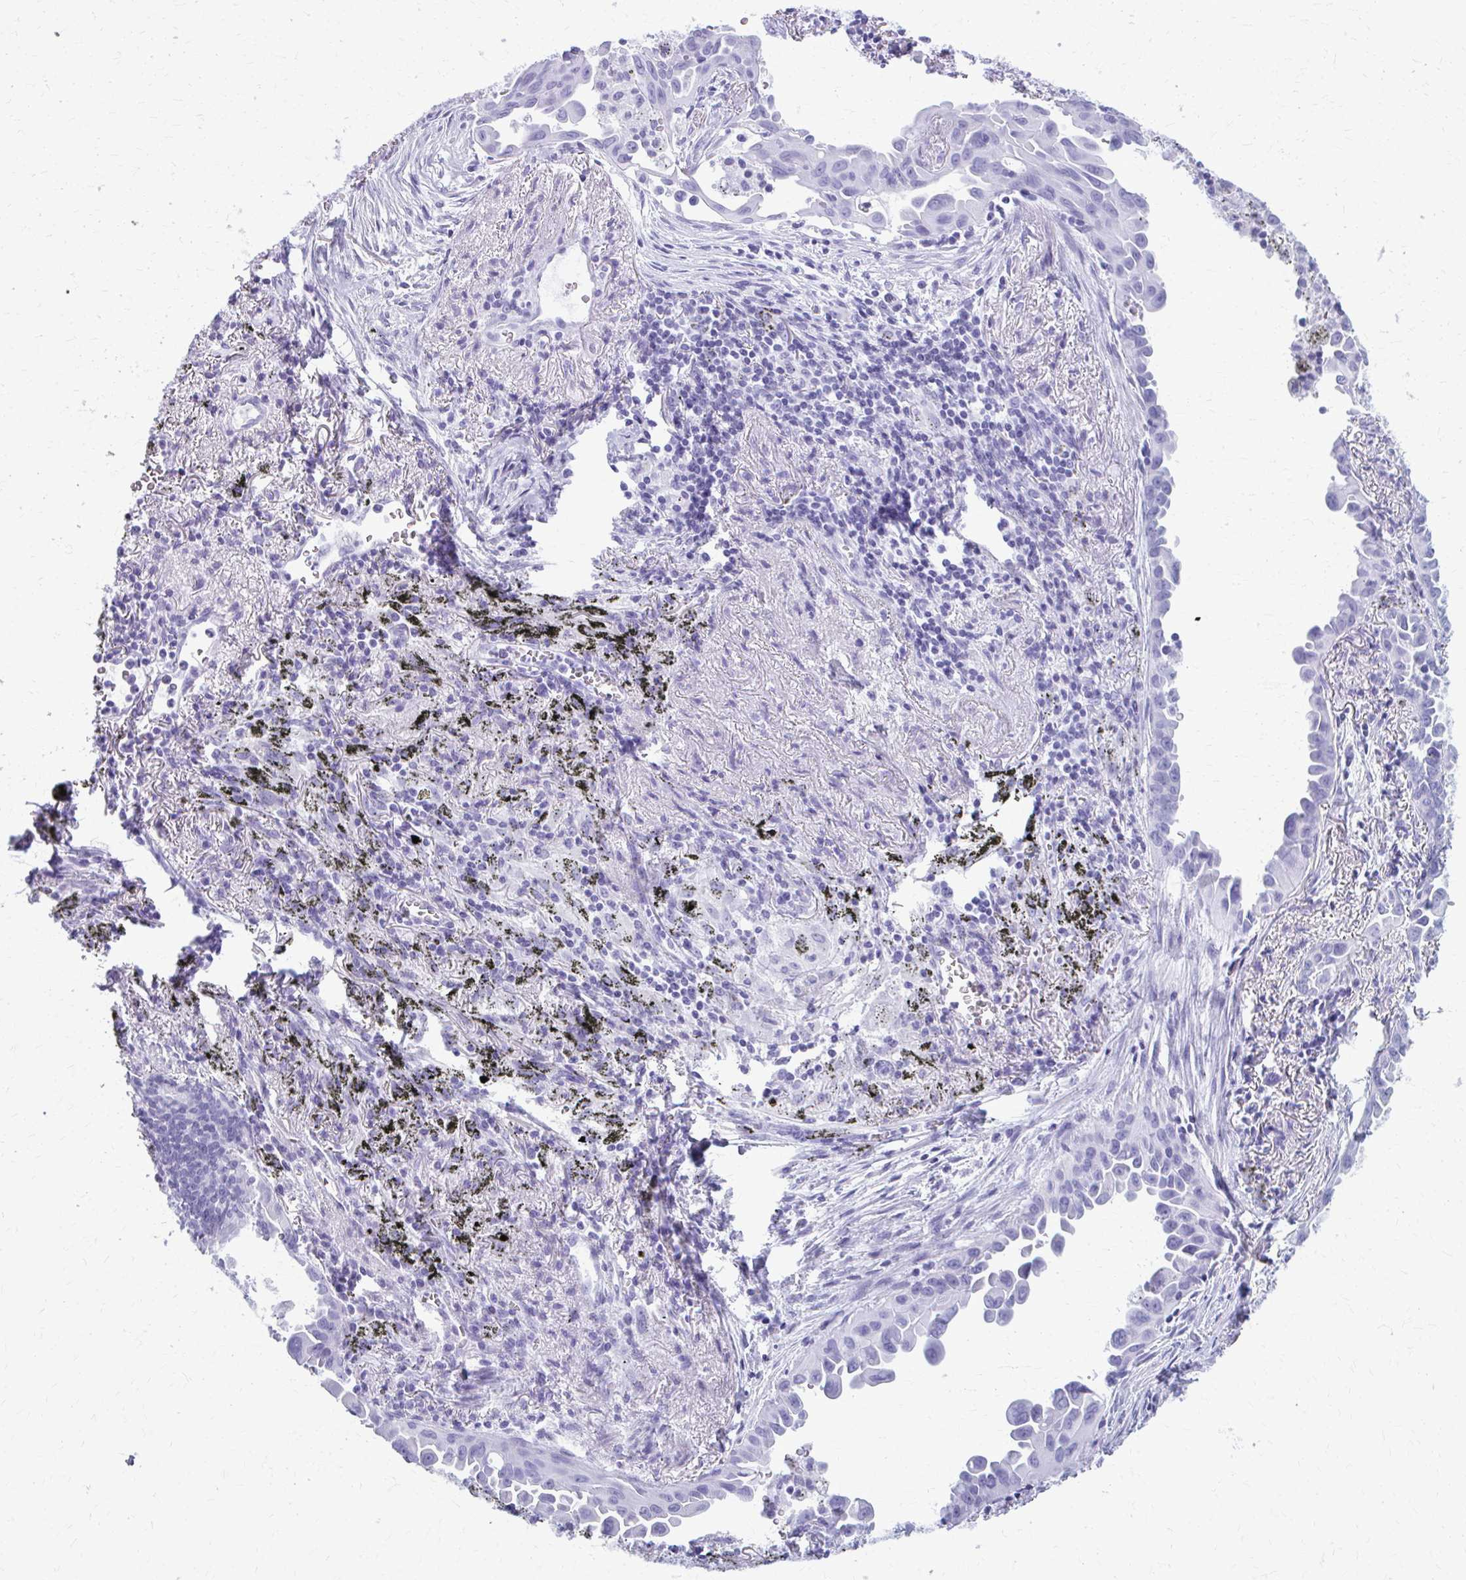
{"staining": {"intensity": "negative", "quantity": "none", "location": "none"}, "tissue": "lung cancer", "cell_type": "Tumor cells", "image_type": "cancer", "snomed": [{"axis": "morphology", "description": "Adenocarcinoma, NOS"}, {"axis": "topography", "description": "Lung"}], "caption": "The photomicrograph exhibits no significant expression in tumor cells of lung cancer.", "gene": "MAF1", "patient": {"sex": "male", "age": 68}}